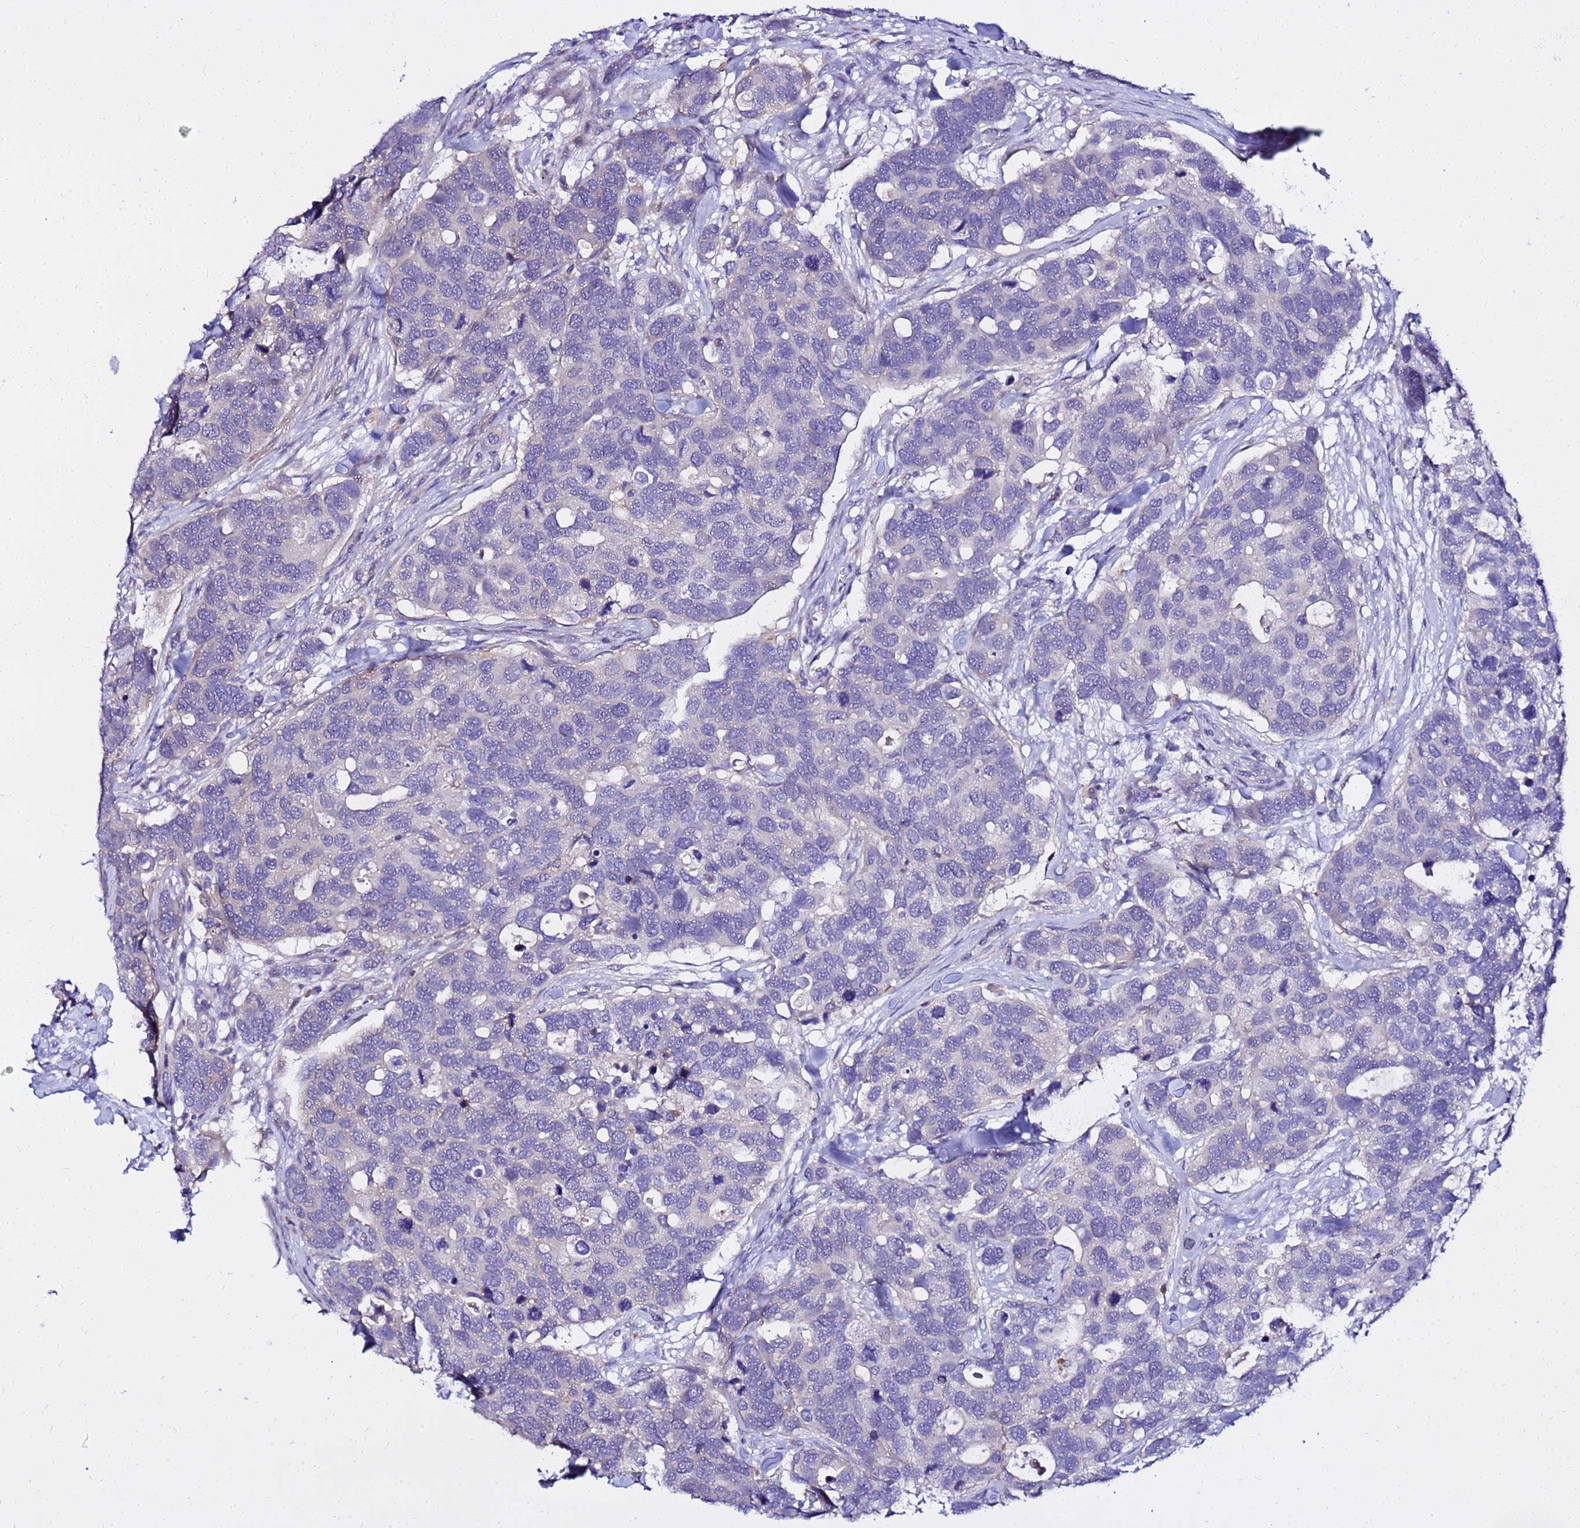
{"staining": {"intensity": "negative", "quantity": "none", "location": "none"}, "tissue": "breast cancer", "cell_type": "Tumor cells", "image_type": "cancer", "snomed": [{"axis": "morphology", "description": "Duct carcinoma"}, {"axis": "topography", "description": "Breast"}], "caption": "Immunohistochemistry histopathology image of neoplastic tissue: human breast cancer (infiltrating ductal carcinoma) stained with DAB (3,3'-diaminobenzidine) demonstrates no significant protein positivity in tumor cells.", "gene": "HERC5", "patient": {"sex": "female", "age": 83}}